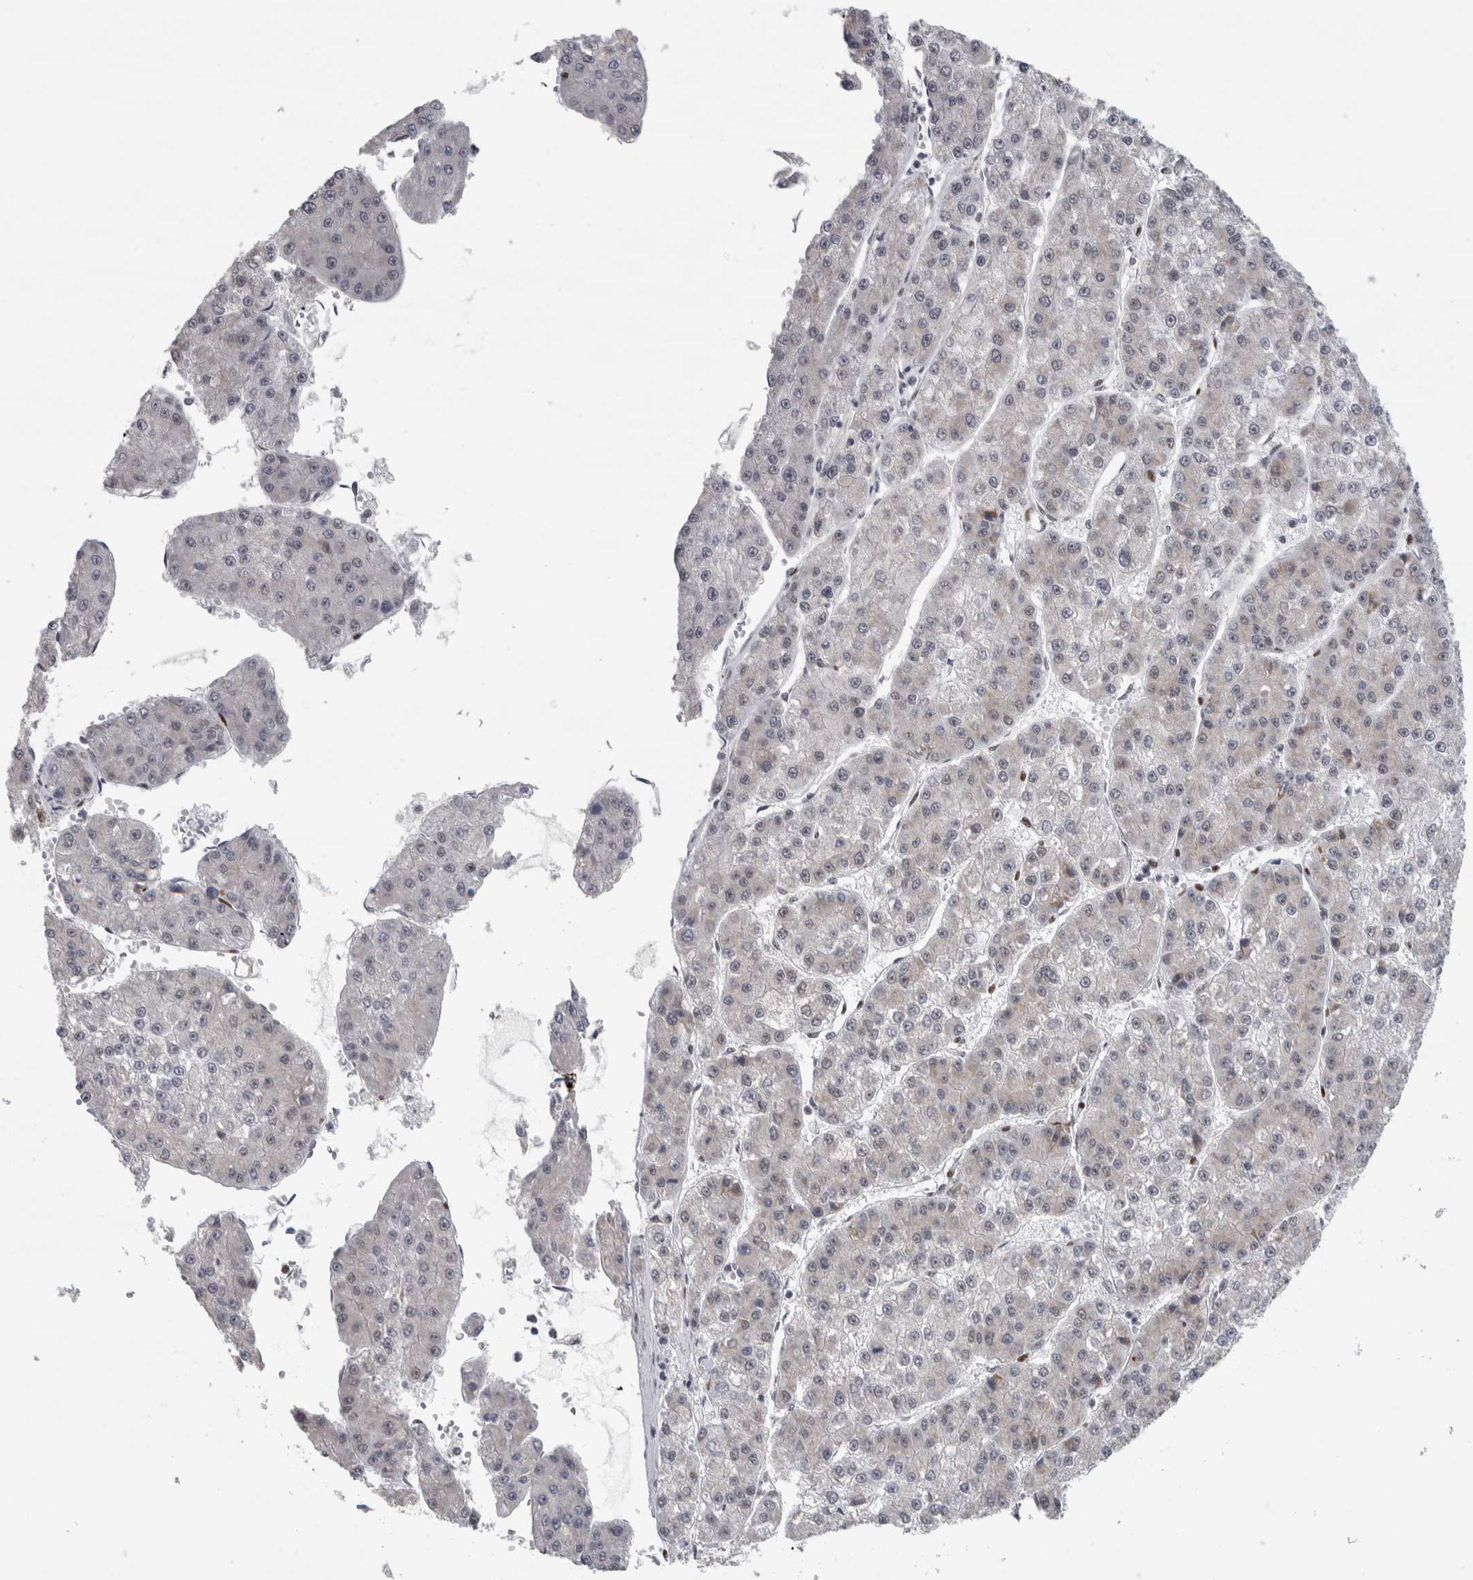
{"staining": {"intensity": "negative", "quantity": "none", "location": "none"}, "tissue": "liver cancer", "cell_type": "Tumor cells", "image_type": "cancer", "snomed": [{"axis": "morphology", "description": "Carcinoma, Hepatocellular, NOS"}, {"axis": "topography", "description": "Liver"}], "caption": "Tumor cells show no significant protein expression in liver hepatocellular carcinoma.", "gene": "HEXIM2", "patient": {"sex": "female", "age": 73}}